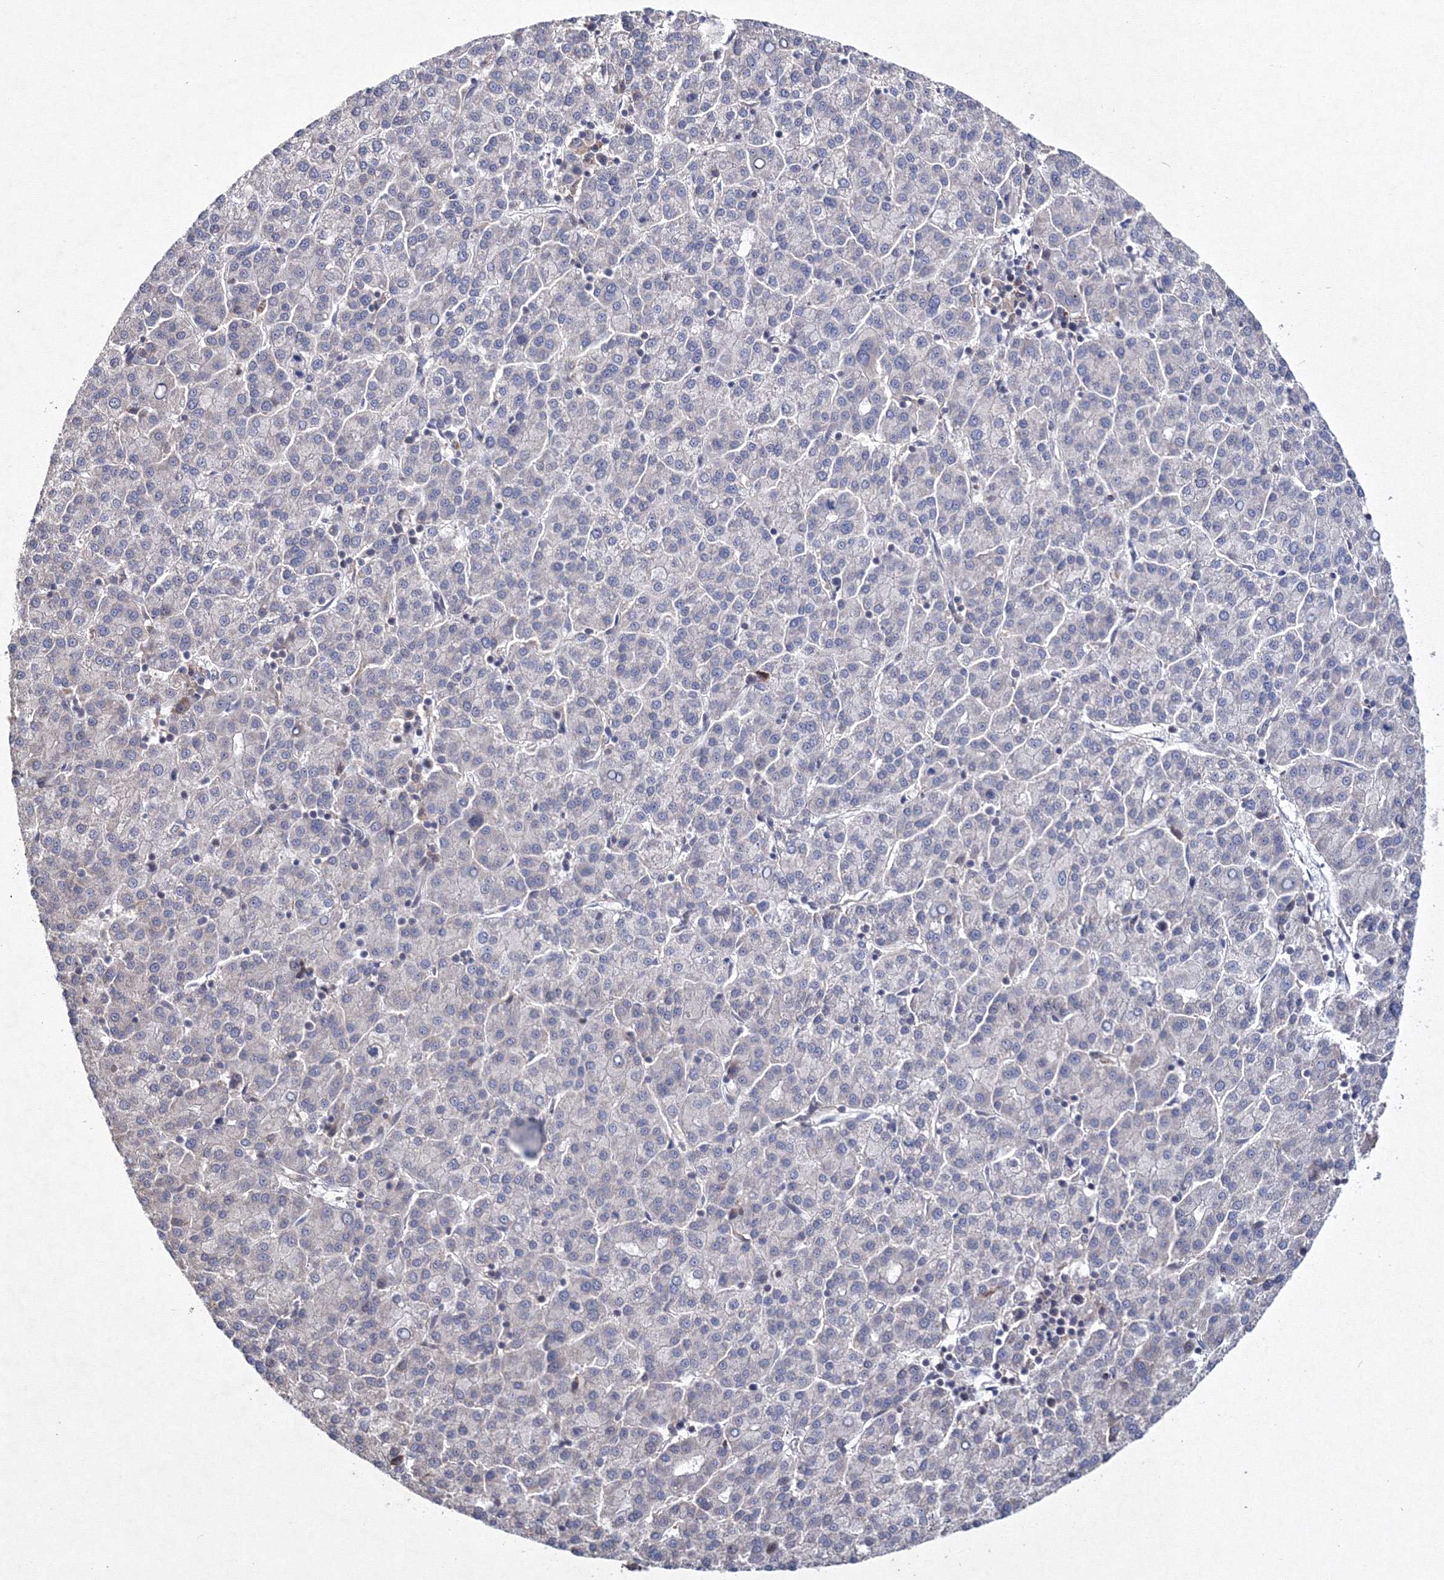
{"staining": {"intensity": "negative", "quantity": "none", "location": "none"}, "tissue": "liver cancer", "cell_type": "Tumor cells", "image_type": "cancer", "snomed": [{"axis": "morphology", "description": "Carcinoma, Hepatocellular, NOS"}, {"axis": "topography", "description": "Liver"}], "caption": "An IHC image of liver cancer is shown. There is no staining in tumor cells of liver cancer.", "gene": "PPP2R2B", "patient": {"sex": "female", "age": 58}}